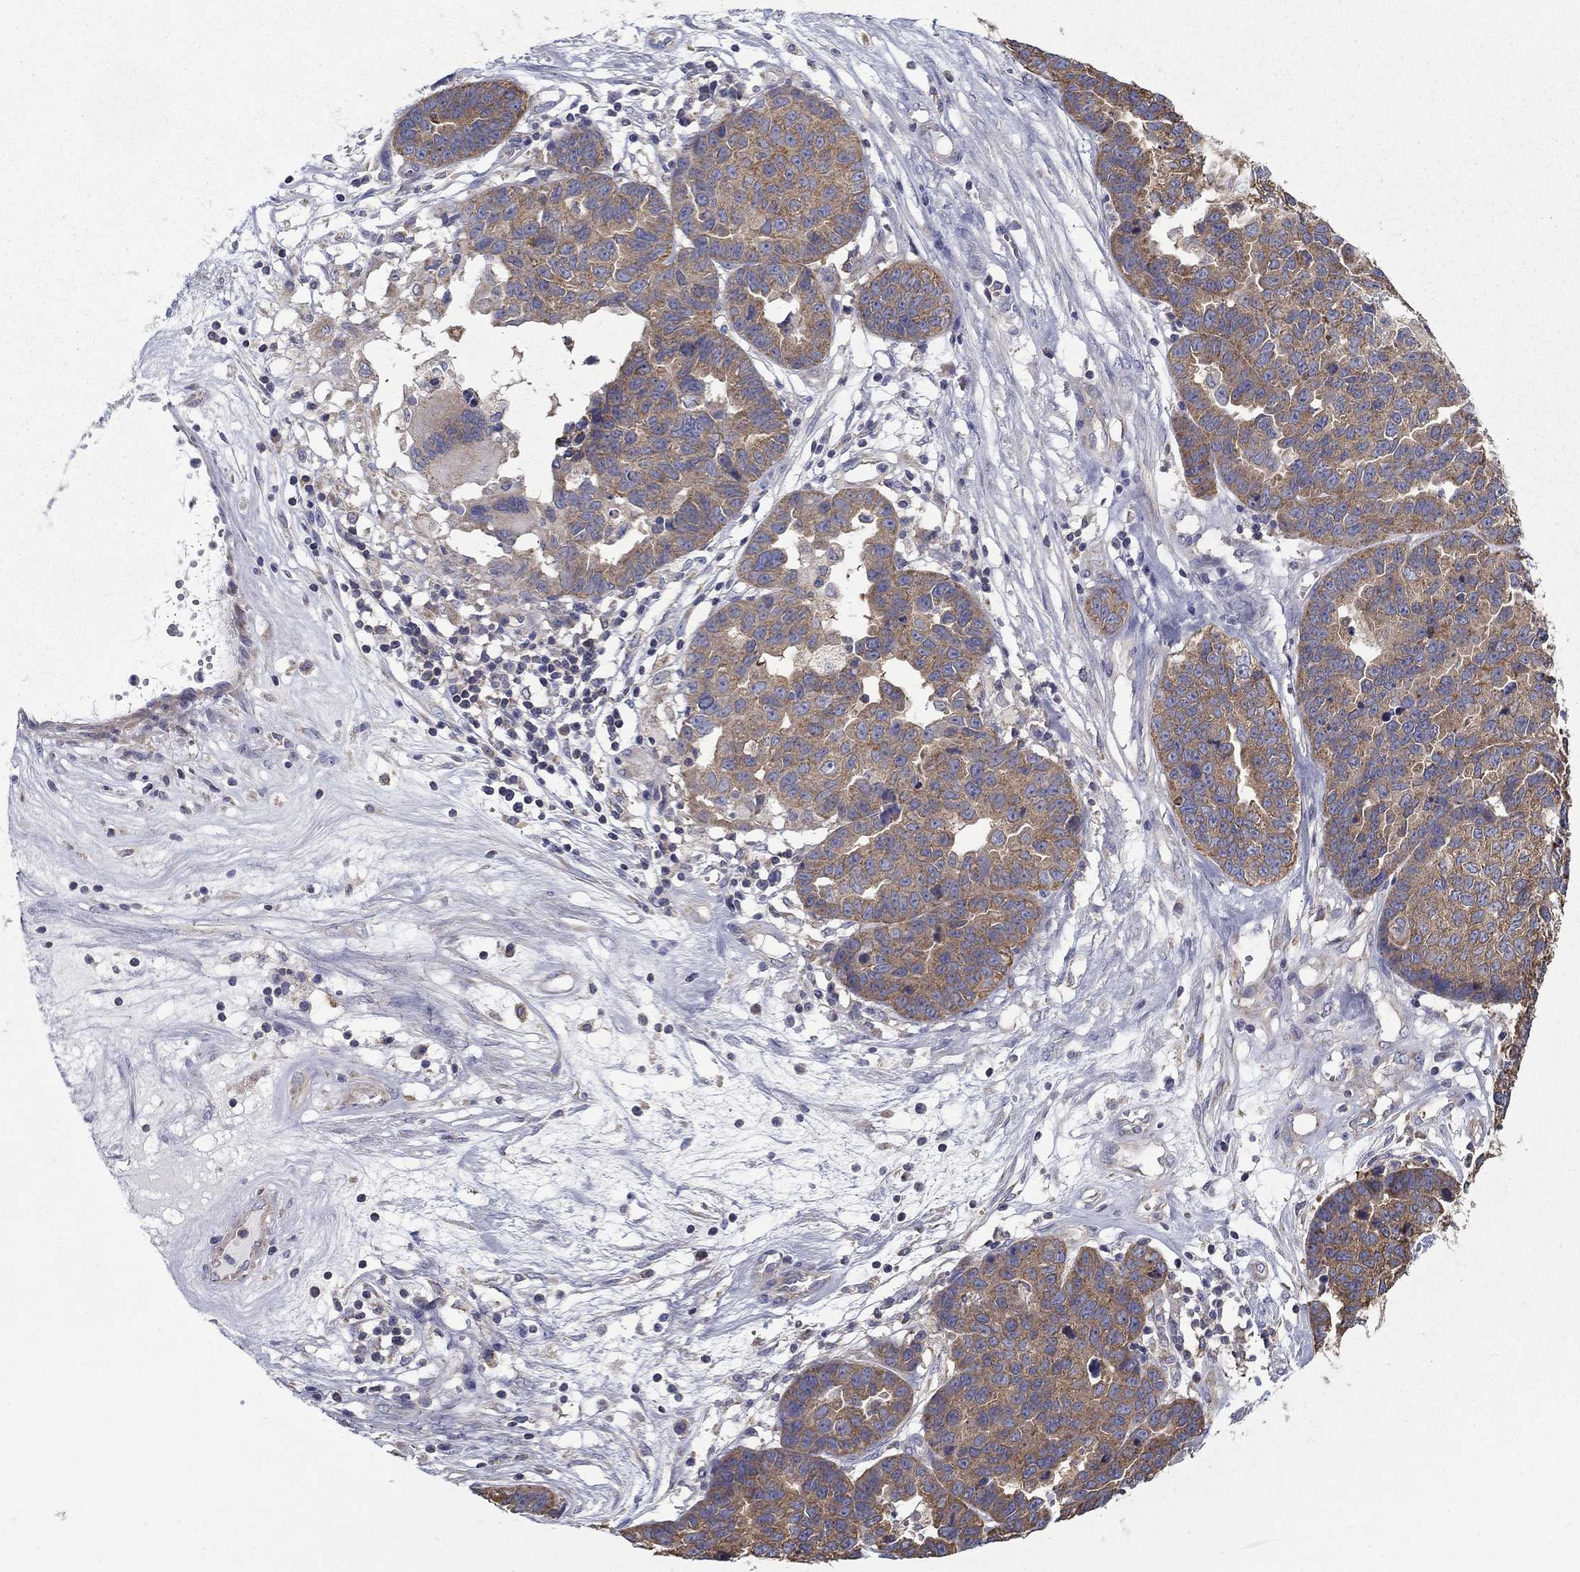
{"staining": {"intensity": "moderate", "quantity": ">75%", "location": "cytoplasmic/membranous"}, "tissue": "ovarian cancer", "cell_type": "Tumor cells", "image_type": "cancer", "snomed": [{"axis": "morphology", "description": "Cystadenocarcinoma, serous, NOS"}, {"axis": "topography", "description": "Ovary"}], "caption": "Human ovarian serous cystadenocarcinoma stained with a brown dye demonstrates moderate cytoplasmic/membranous positive positivity in about >75% of tumor cells.", "gene": "NME5", "patient": {"sex": "female", "age": 87}}